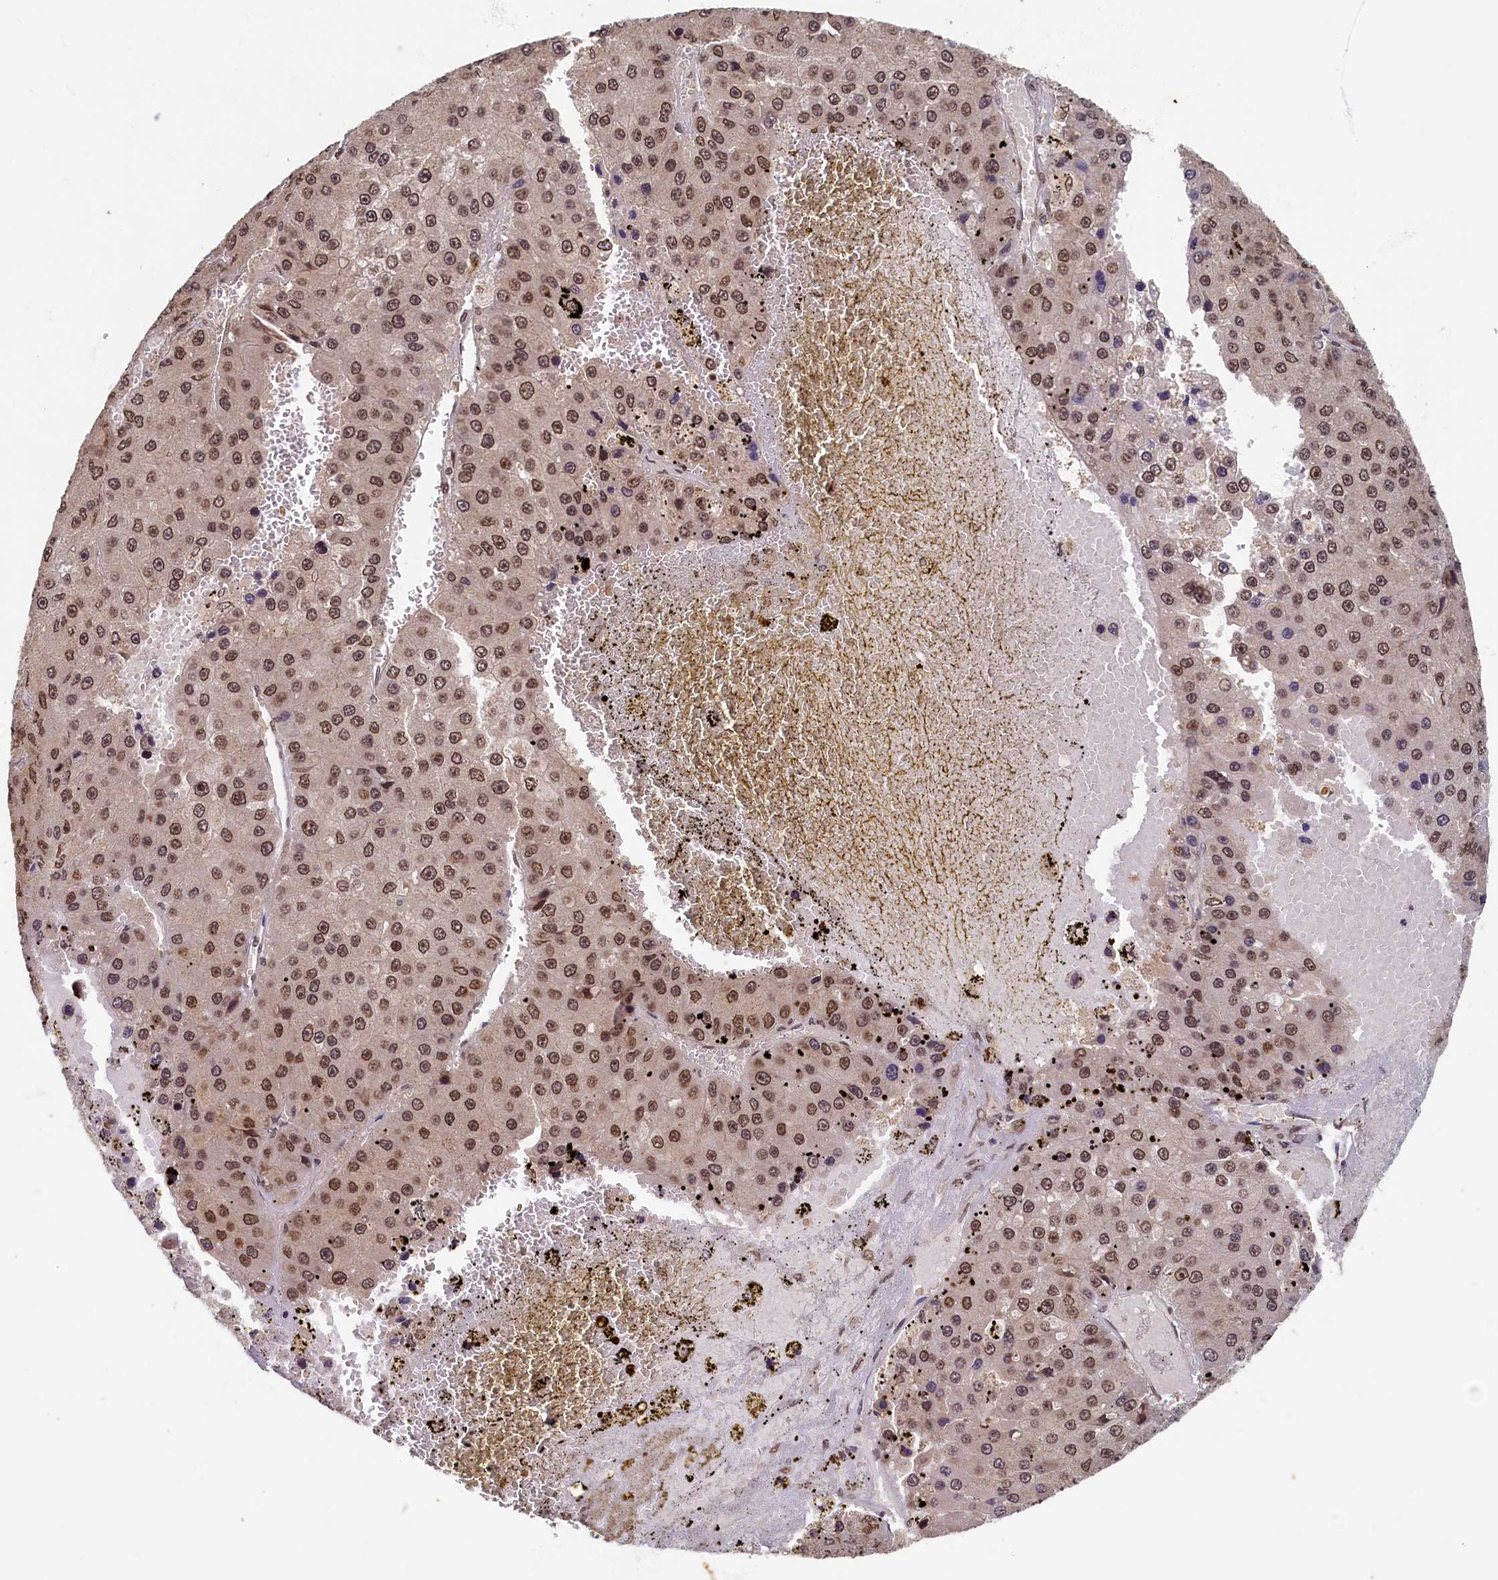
{"staining": {"intensity": "moderate", "quantity": ">75%", "location": "nuclear"}, "tissue": "liver cancer", "cell_type": "Tumor cells", "image_type": "cancer", "snomed": [{"axis": "morphology", "description": "Carcinoma, Hepatocellular, NOS"}, {"axis": "topography", "description": "Liver"}], "caption": "Brown immunohistochemical staining in liver hepatocellular carcinoma demonstrates moderate nuclear expression in about >75% of tumor cells.", "gene": "CKAP2L", "patient": {"sex": "female", "age": 73}}